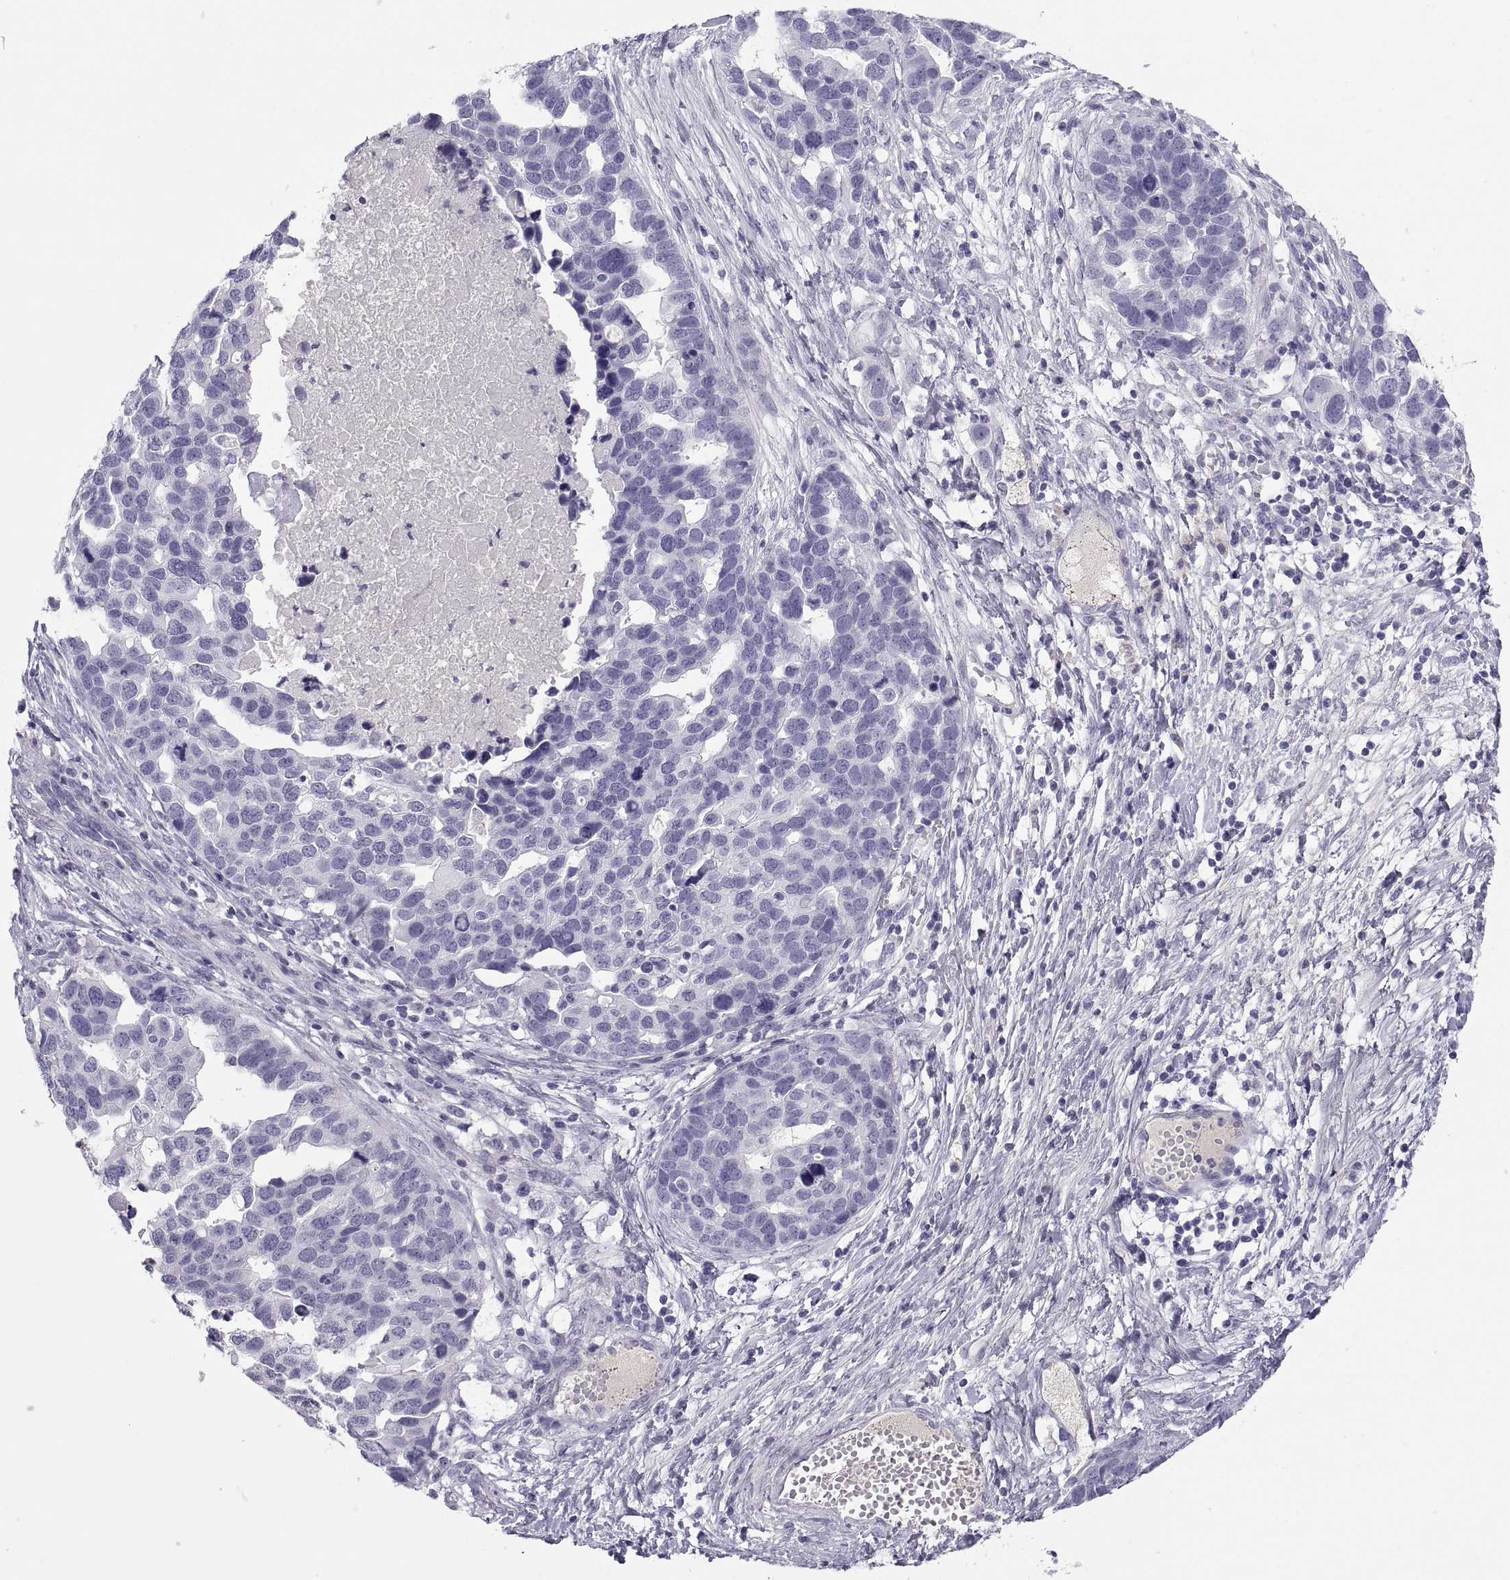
{"staining": {"intensity": "negative", "quantity": "none", "location": "none"}, "tissue": "ovarian cancer", "cell_type": "Tumor cells", "image_type": "cancer", "snomed": [{"axis": "morphology", "description": "Cystadenocarcinoma, serous, NOS"}, {"axis": "topography", "description": "Ovary"}], "caption": "Immunohistochemical staining of ovarian cancer reveals no significant expression in tumor cells. Nuclei are stained in blue.", "gene": "MAGEB2", "patient": {"sex": "female", "age": 54}}